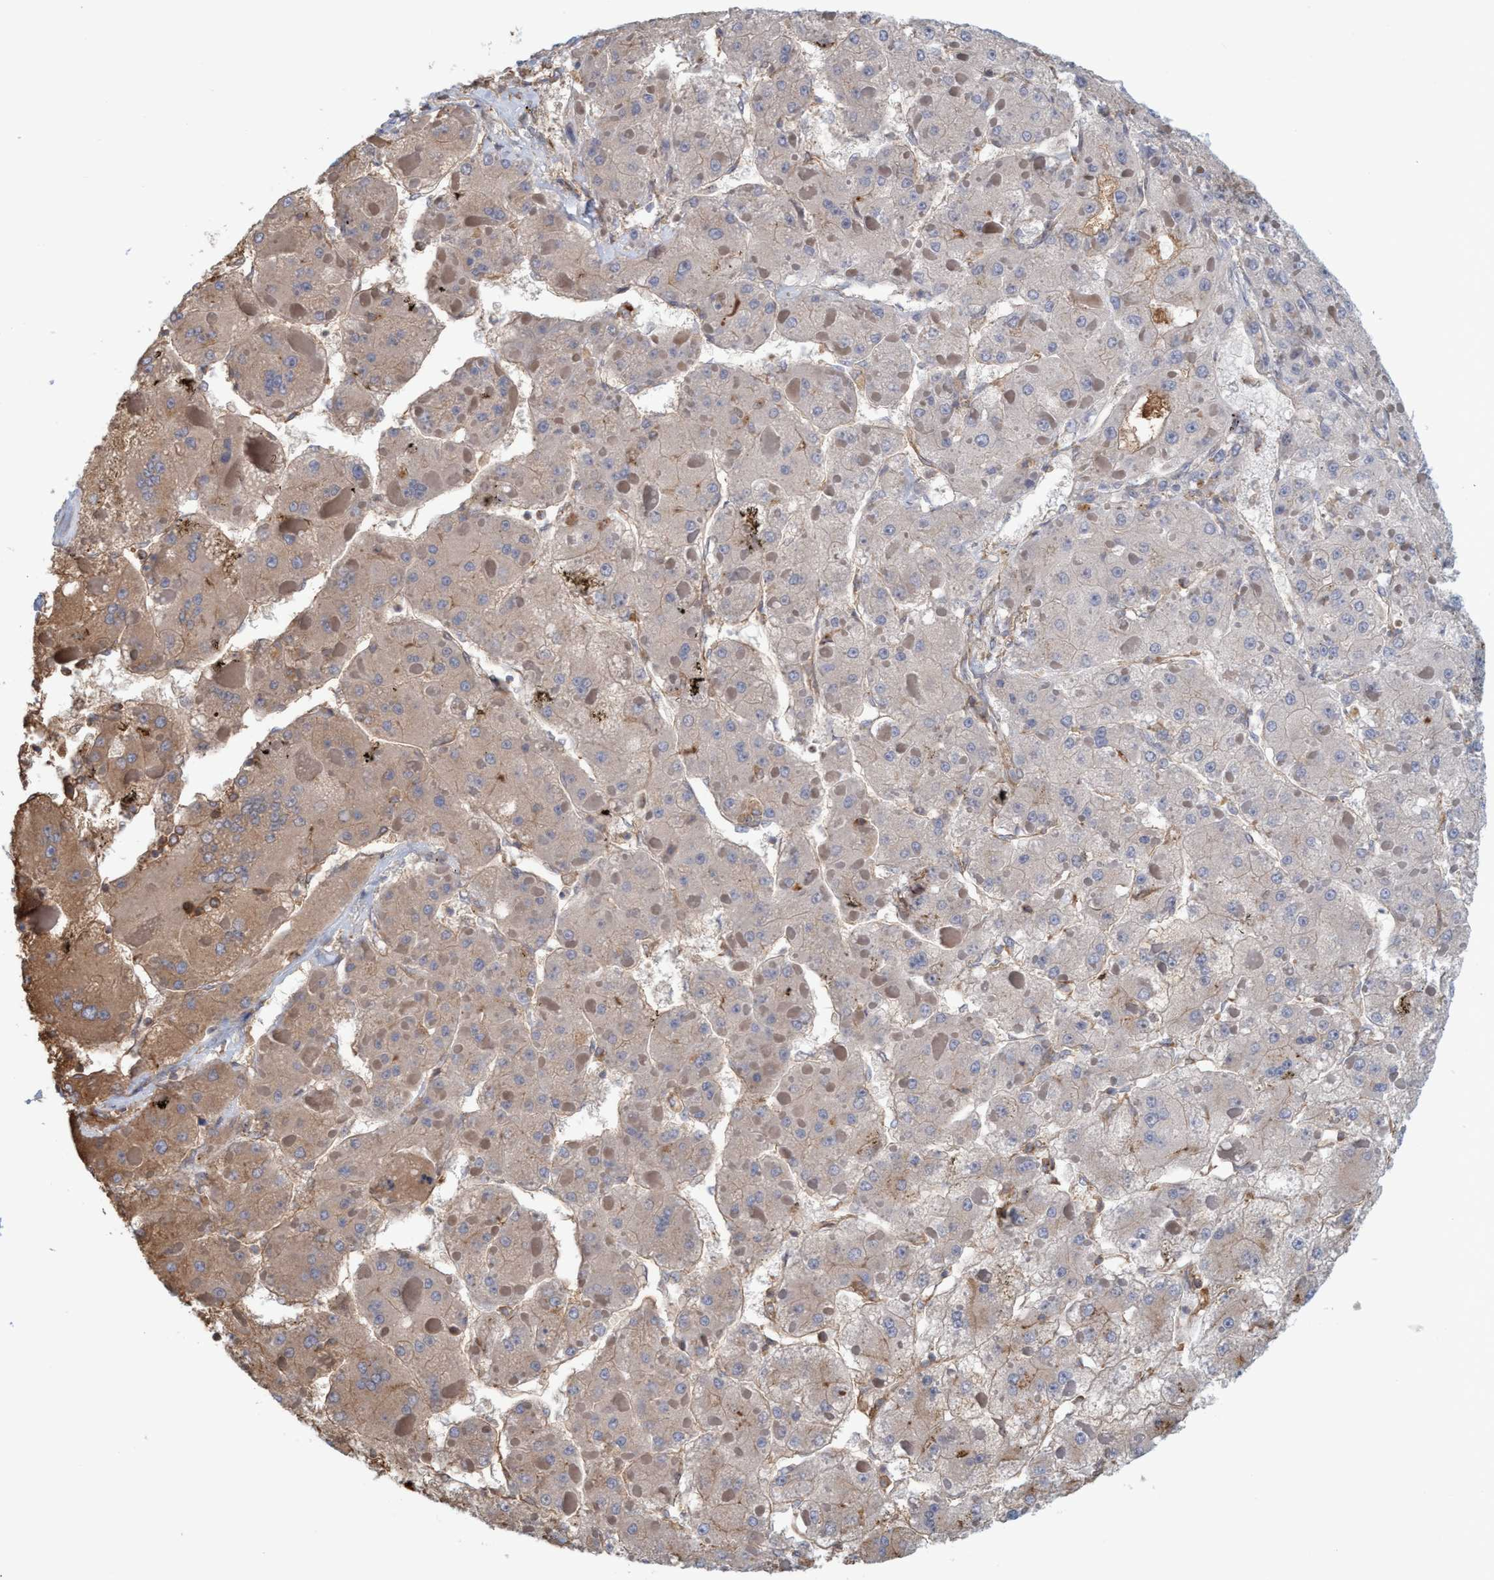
{"staining": {"intensity": "negative", "quantity": "none", "location": "none"}, "tissue": "liver cancer", "cell_type": "Tumor cells", "image_type": "cancer", "snomed": [{"axis": "morphology", "description": "Carcinoma, Hepatocellular, NOS"}, {"axis": "topography", "description": "Liver"}], "caption": "This is a histopathology image of IHC staining of liver cancer (hepatocellular carcinoma), which shows no positivity in tumor cells.", "gene": "SPECC1", "patient": {"sex": "female", "age": 73}}